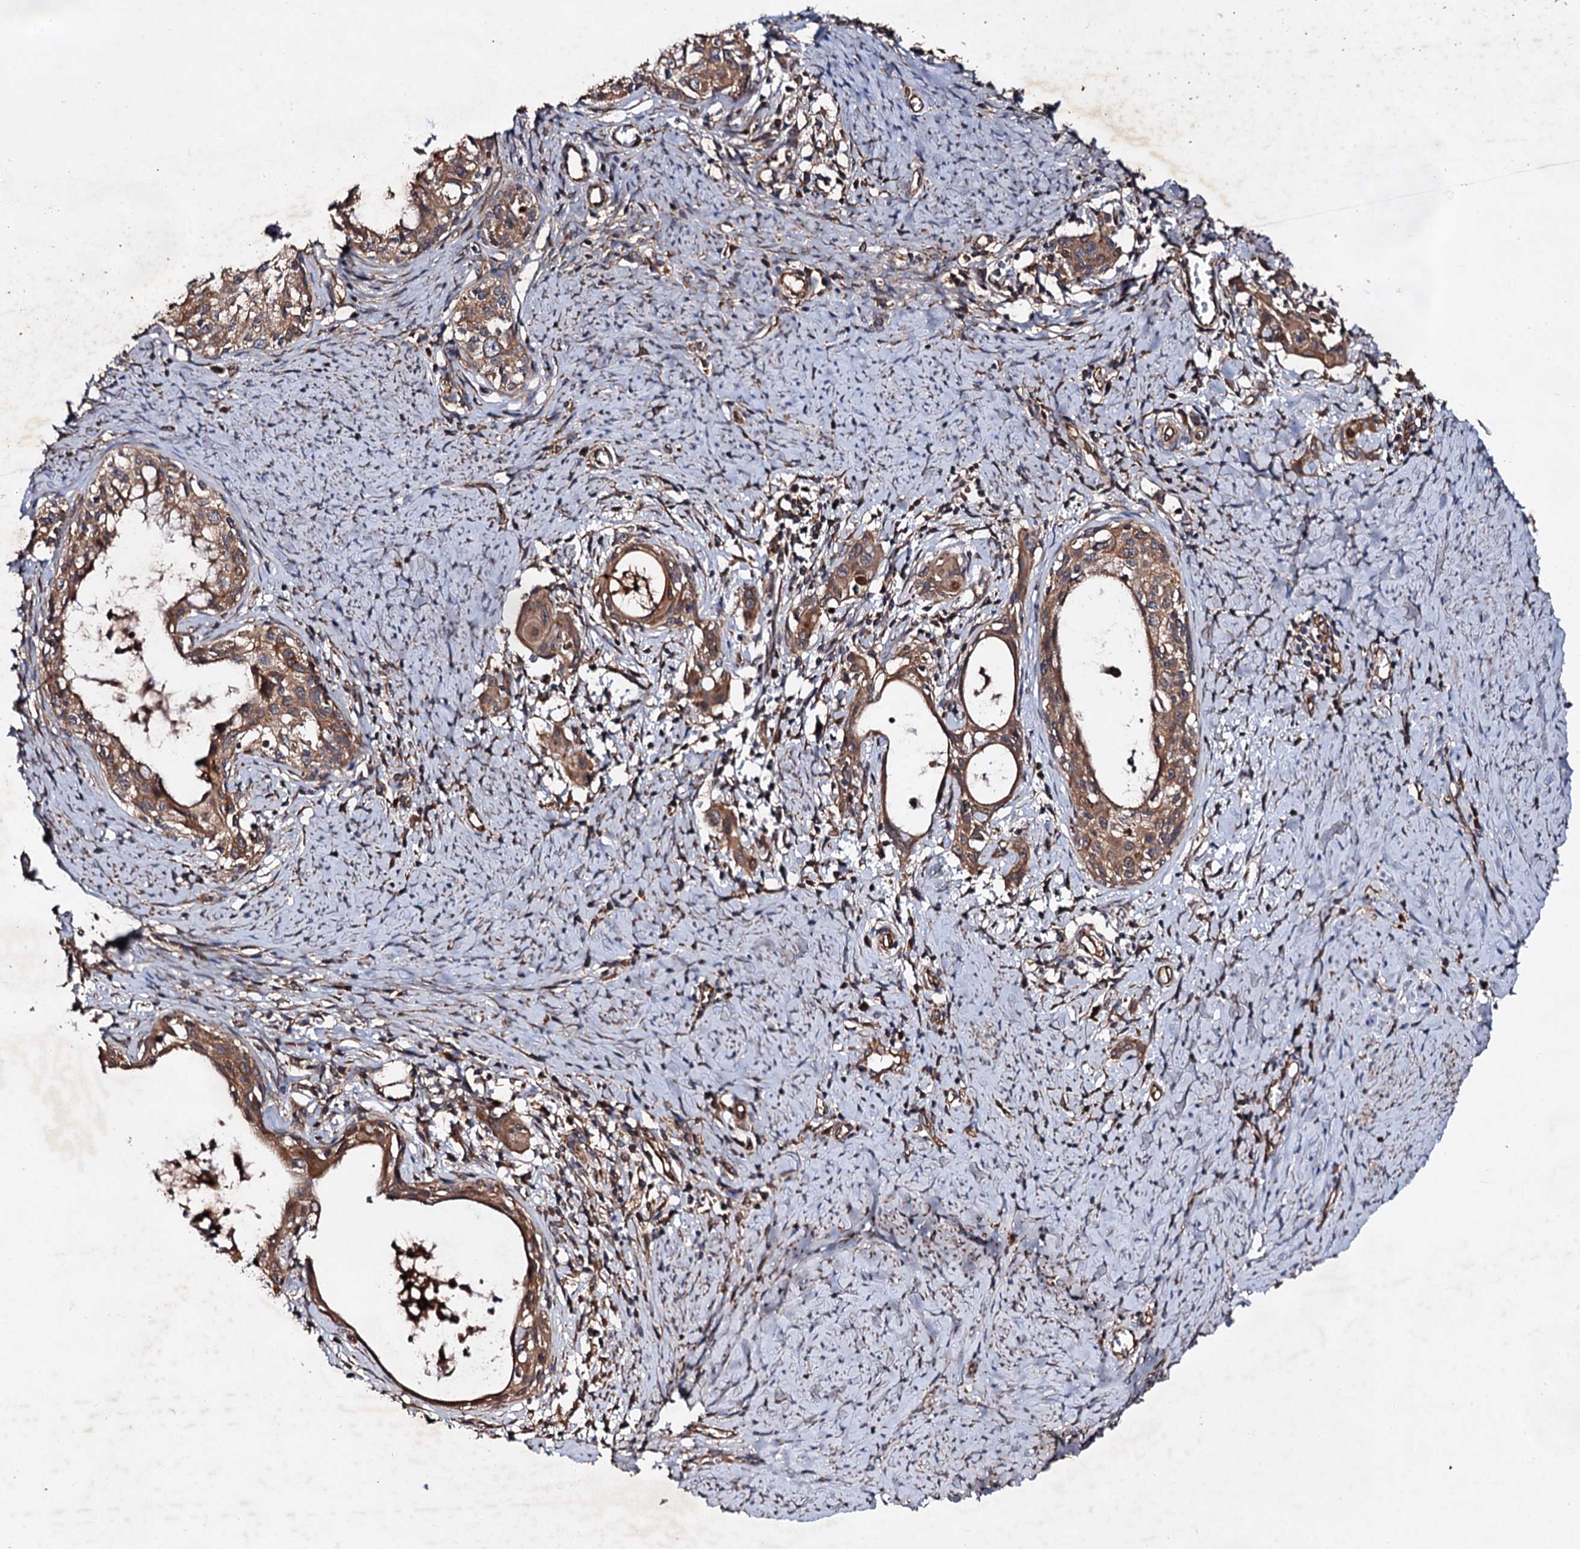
{"staining": {"intensity": "moderate", "quantity": ">75%", "location": "cytoplasmic/membranous"}, "tissue": "cervical cancer", "cell_type": "Tumor cells", "image_type": "cancer", "snomed": [{"axis": "morphology", "description": "Squamous cell carcinoma, NOS"}, {"axis": "morphology", "description": "Adenocarcinoma, NOS"}, {"axis": "topography", "description": "Cervix"}], "caption": "Immunohistochemical staining of human cervical squamous cell carcinoma reveals medium levels of moderate cytoplasmic/membranous positivity in about >75% of tumor cells.", "gene": "TEX9", "patient": {"sex": "female", "age": 52}}